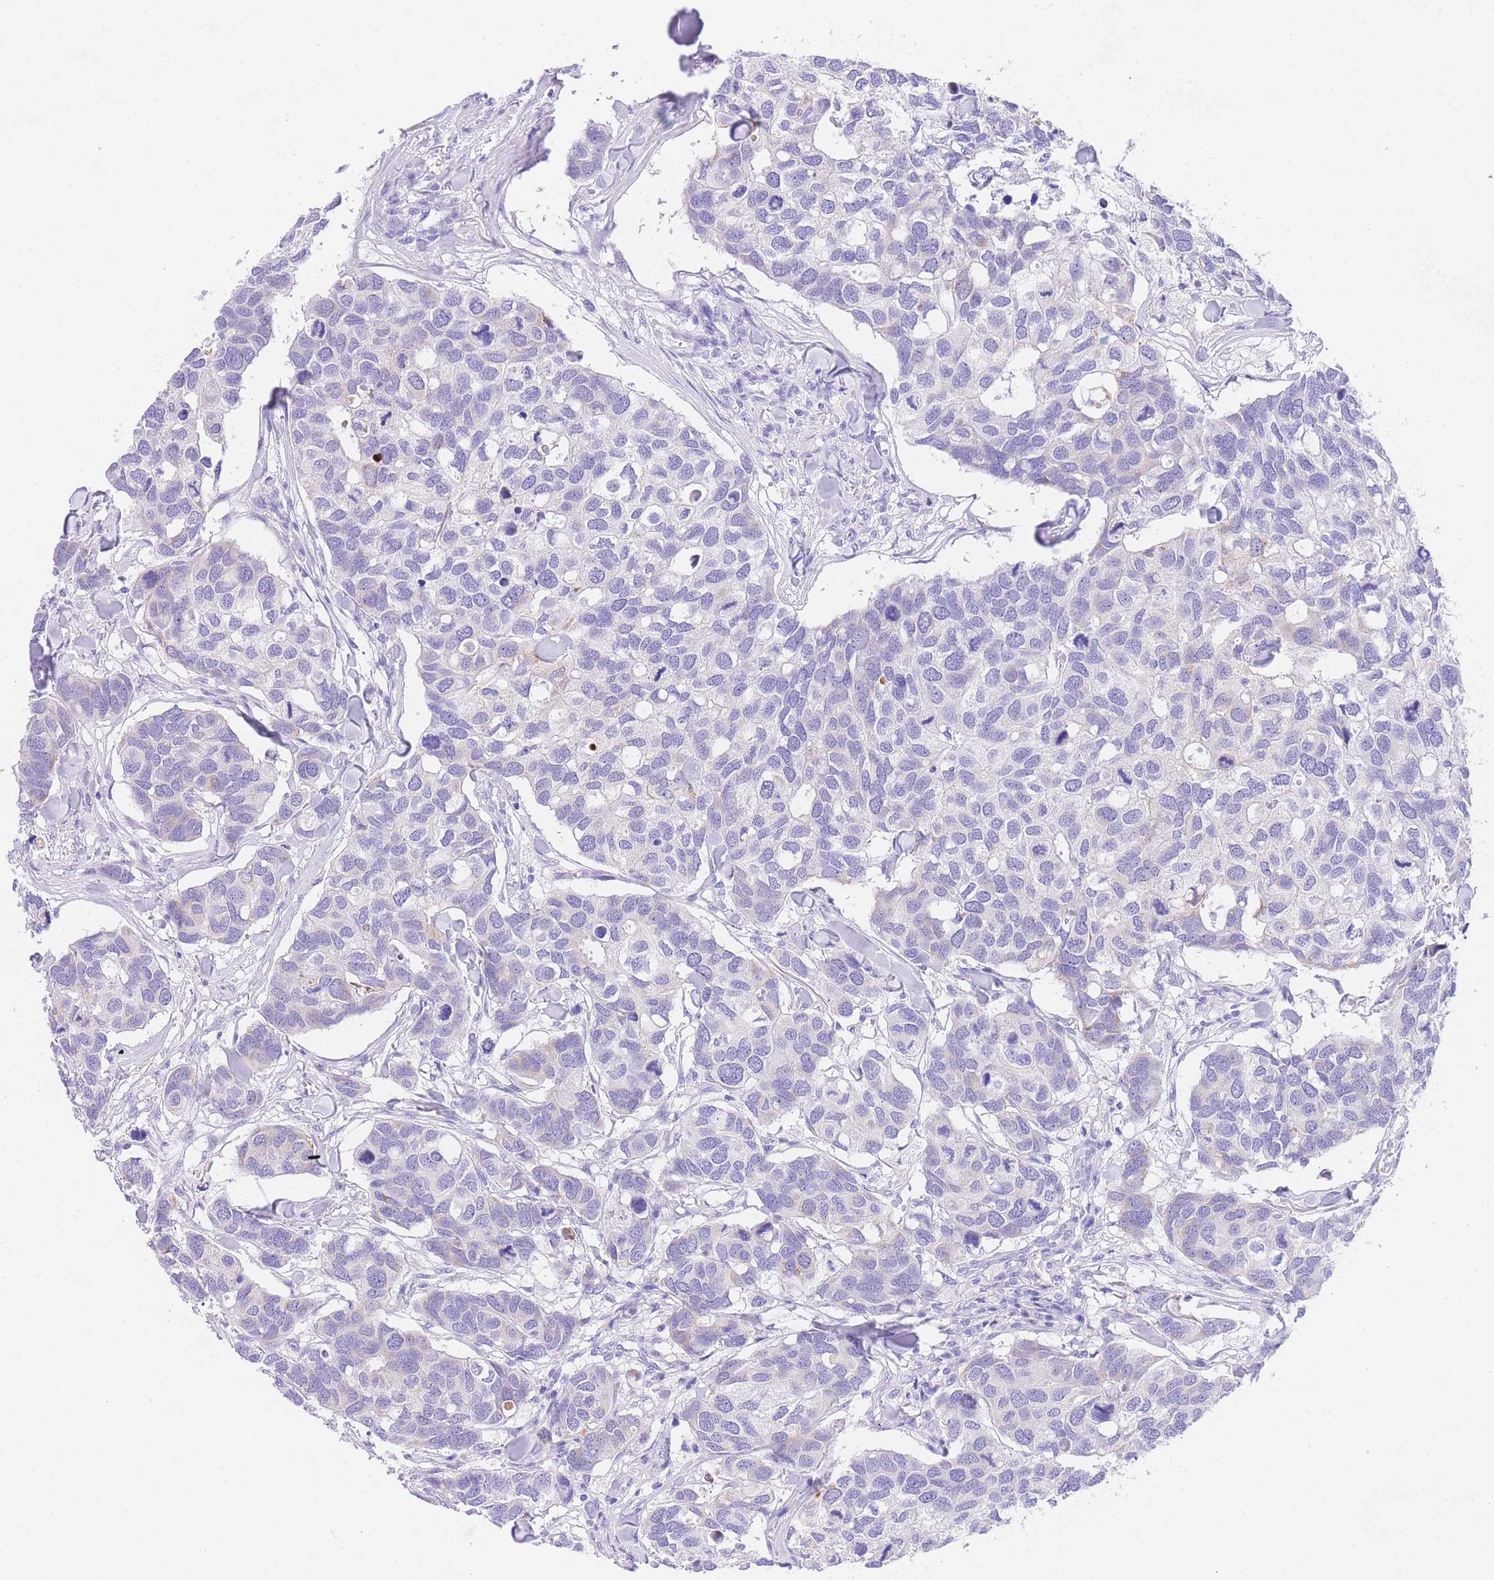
{"staining": {"intensity": "moderate", "quantity": "<25%", "location": "cytoplasmic/membranous"}, "tissue": "breast cancer", "cell_type": "Tumor cells", "image_type": "cancer", "snomed": [{"axis": "morphology", "description": "Duct carcinoma"}, {"axis": "topography", "description": "Breast"}], "caption": "Moderate cytoplasmic/membranous protein expression is present in approximately <25% of tumor cells in breast invasive ductal carcinoma.", "gene": "NKD2", "patient": {"sex": "female", "age": 83}}